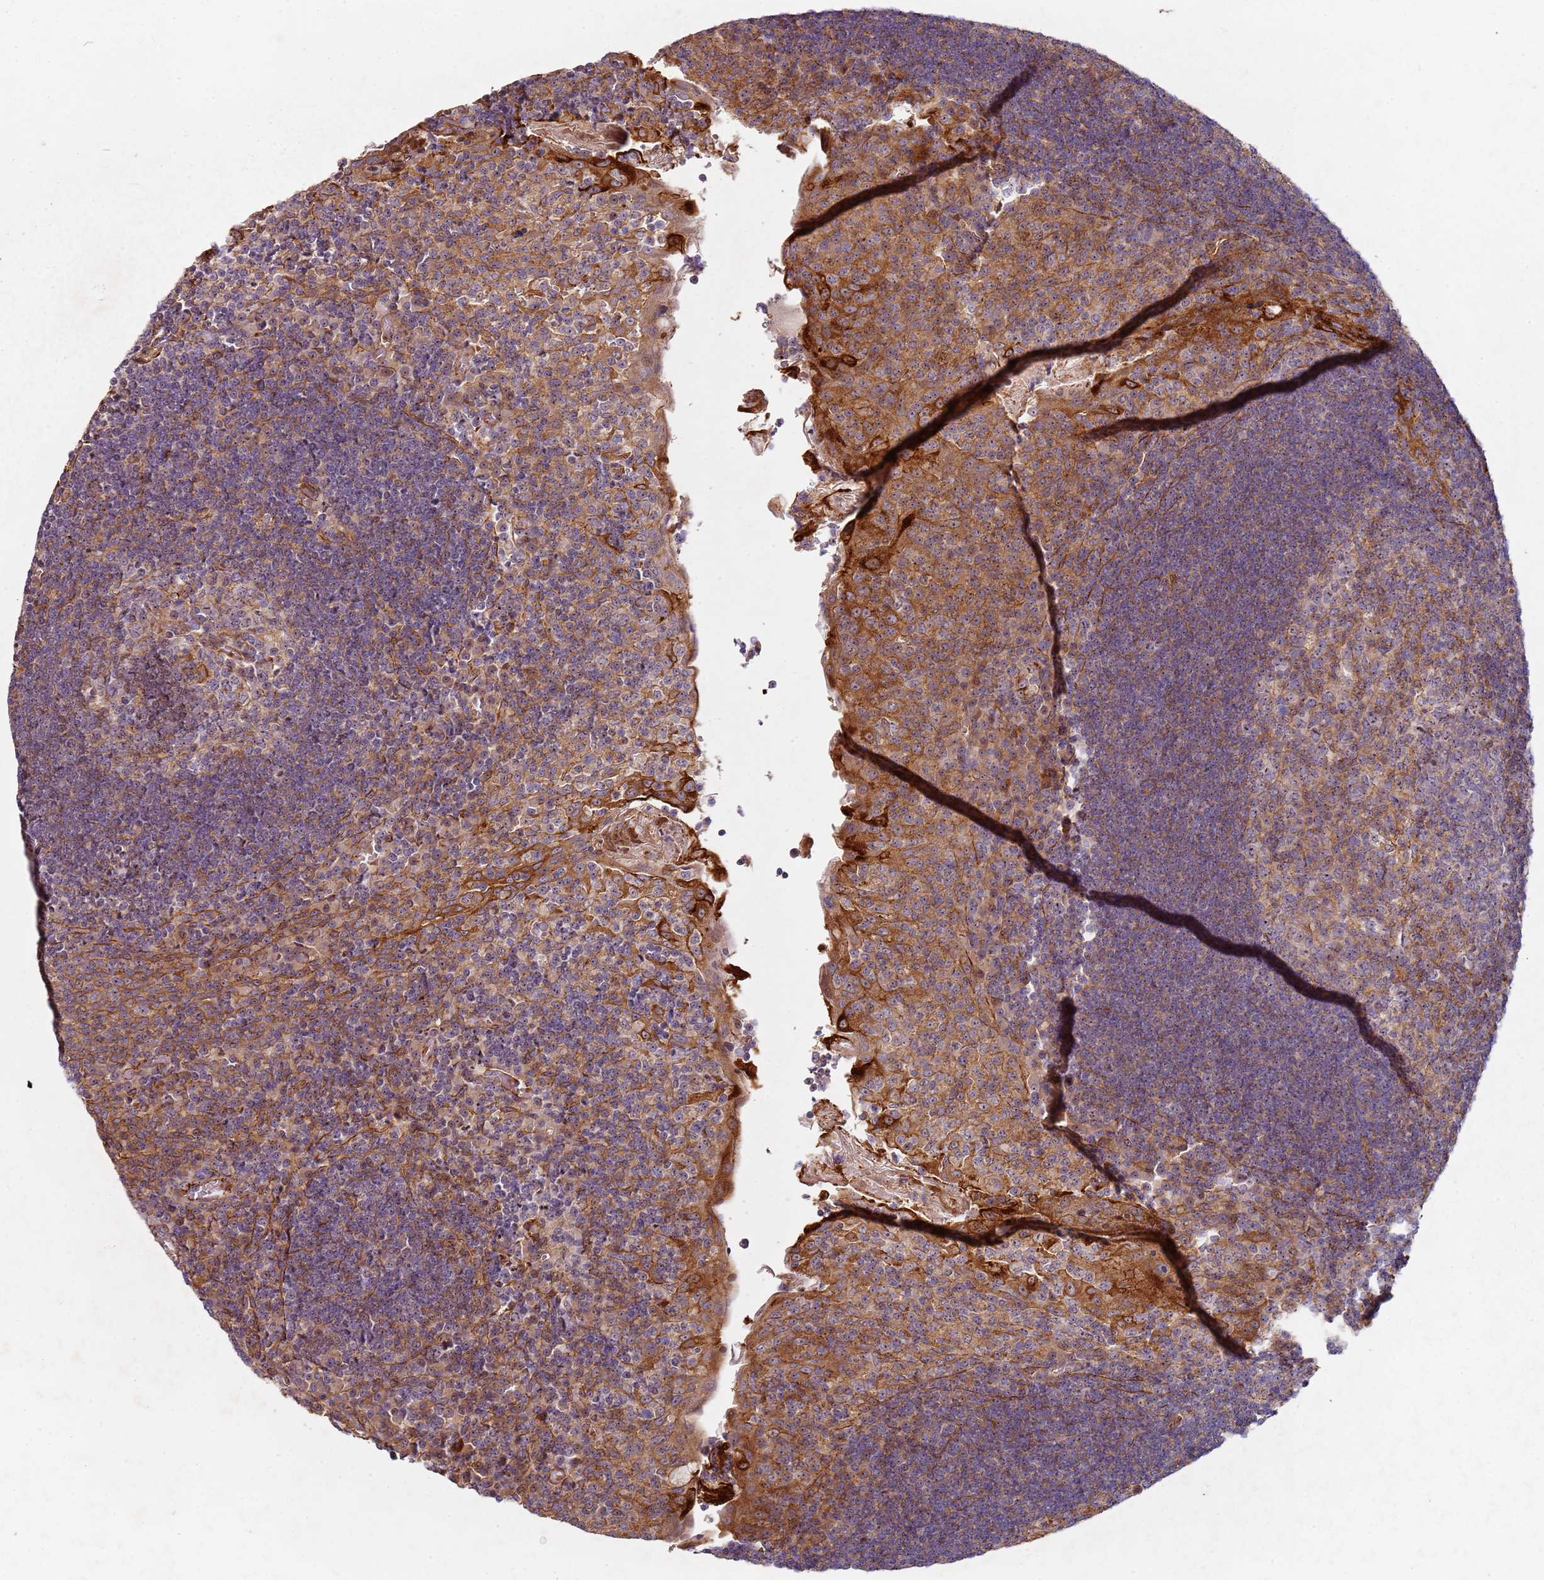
{"staining": {"intensity": "moderate", "quantity": "25%-75%", "location": "cytoplasmic/membranous"}, "tissue": "tonsil", "cell_type": "Germinal center cells", "image_type": "normal", "snomed": [{"axis": "morphology", "description": "Normal tissue, NOS"}, {"axis": "topography", "description": "Tonsil"}], "caption": "Benign tonsil reveals moderate cytoplasmic/membranous expression in about 25%-75% of germinal center cells.", "gene": "C2CD4B", "patient": {"sex": "male", "age": 17}}